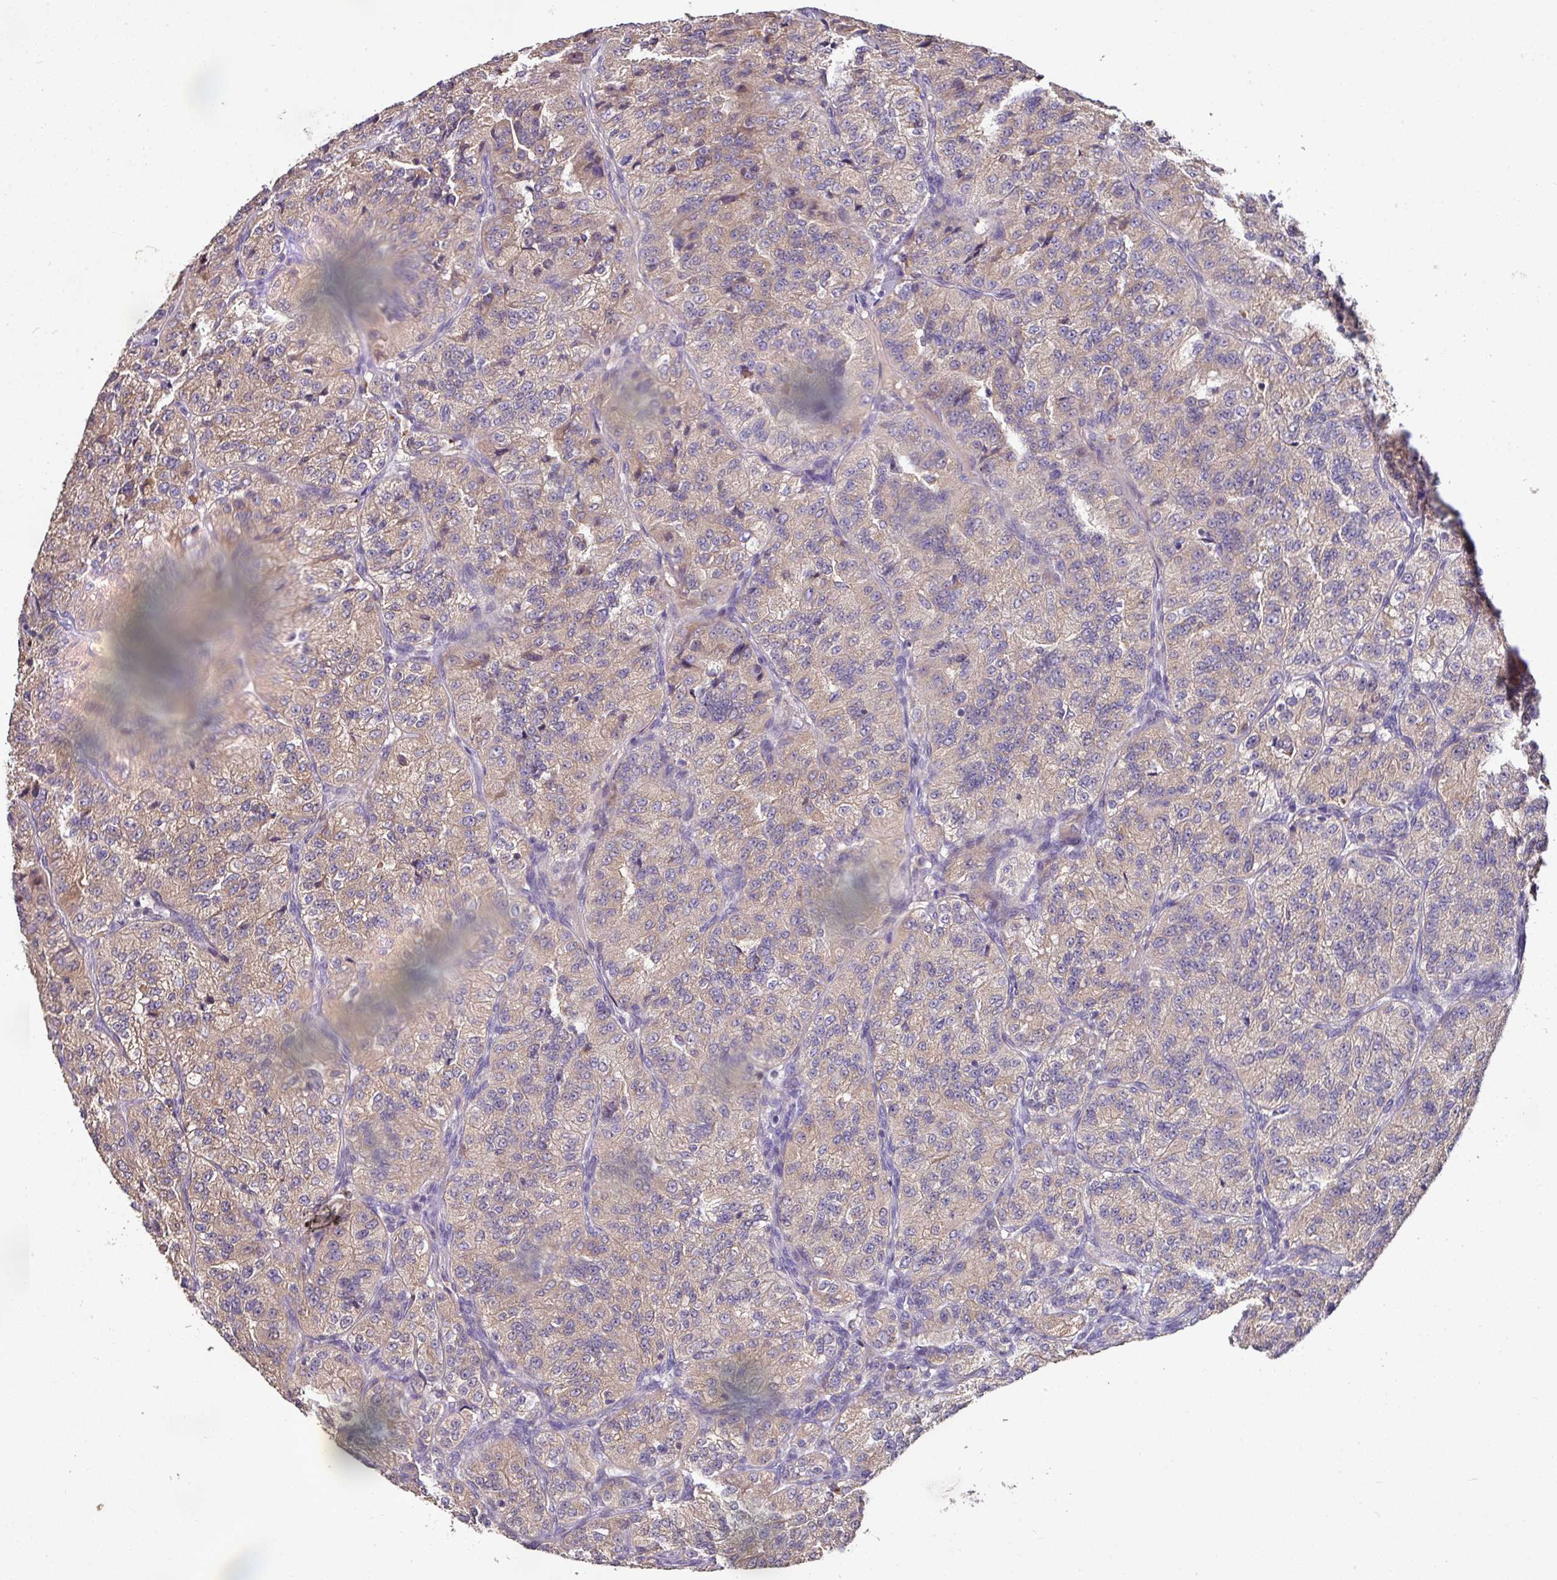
{"staining": {"intensity": "weak", "quantity": ">75%", "location": "cytoplasmic/membranous"}, "tissue": "renal cancer", "cell_type": "Tumor cells", "image_type": "cancer", "snomed": [{"axis": "morphology", "description": "Adenocarcinoma, NOS"}, {"axis": "topography", "description": "Kidney"}], "caption": "Weak cytoplasmic/membranous protein positivity is identified in approximately >75% of tumor cells in renal adenocarcinoma. Using DAB (brown) and hematoxylin (blue) stains, captured at high magnification using brightfield microscopy.", "gene": "AEBP2", "patient": {"sex": "female", "age": 63}}